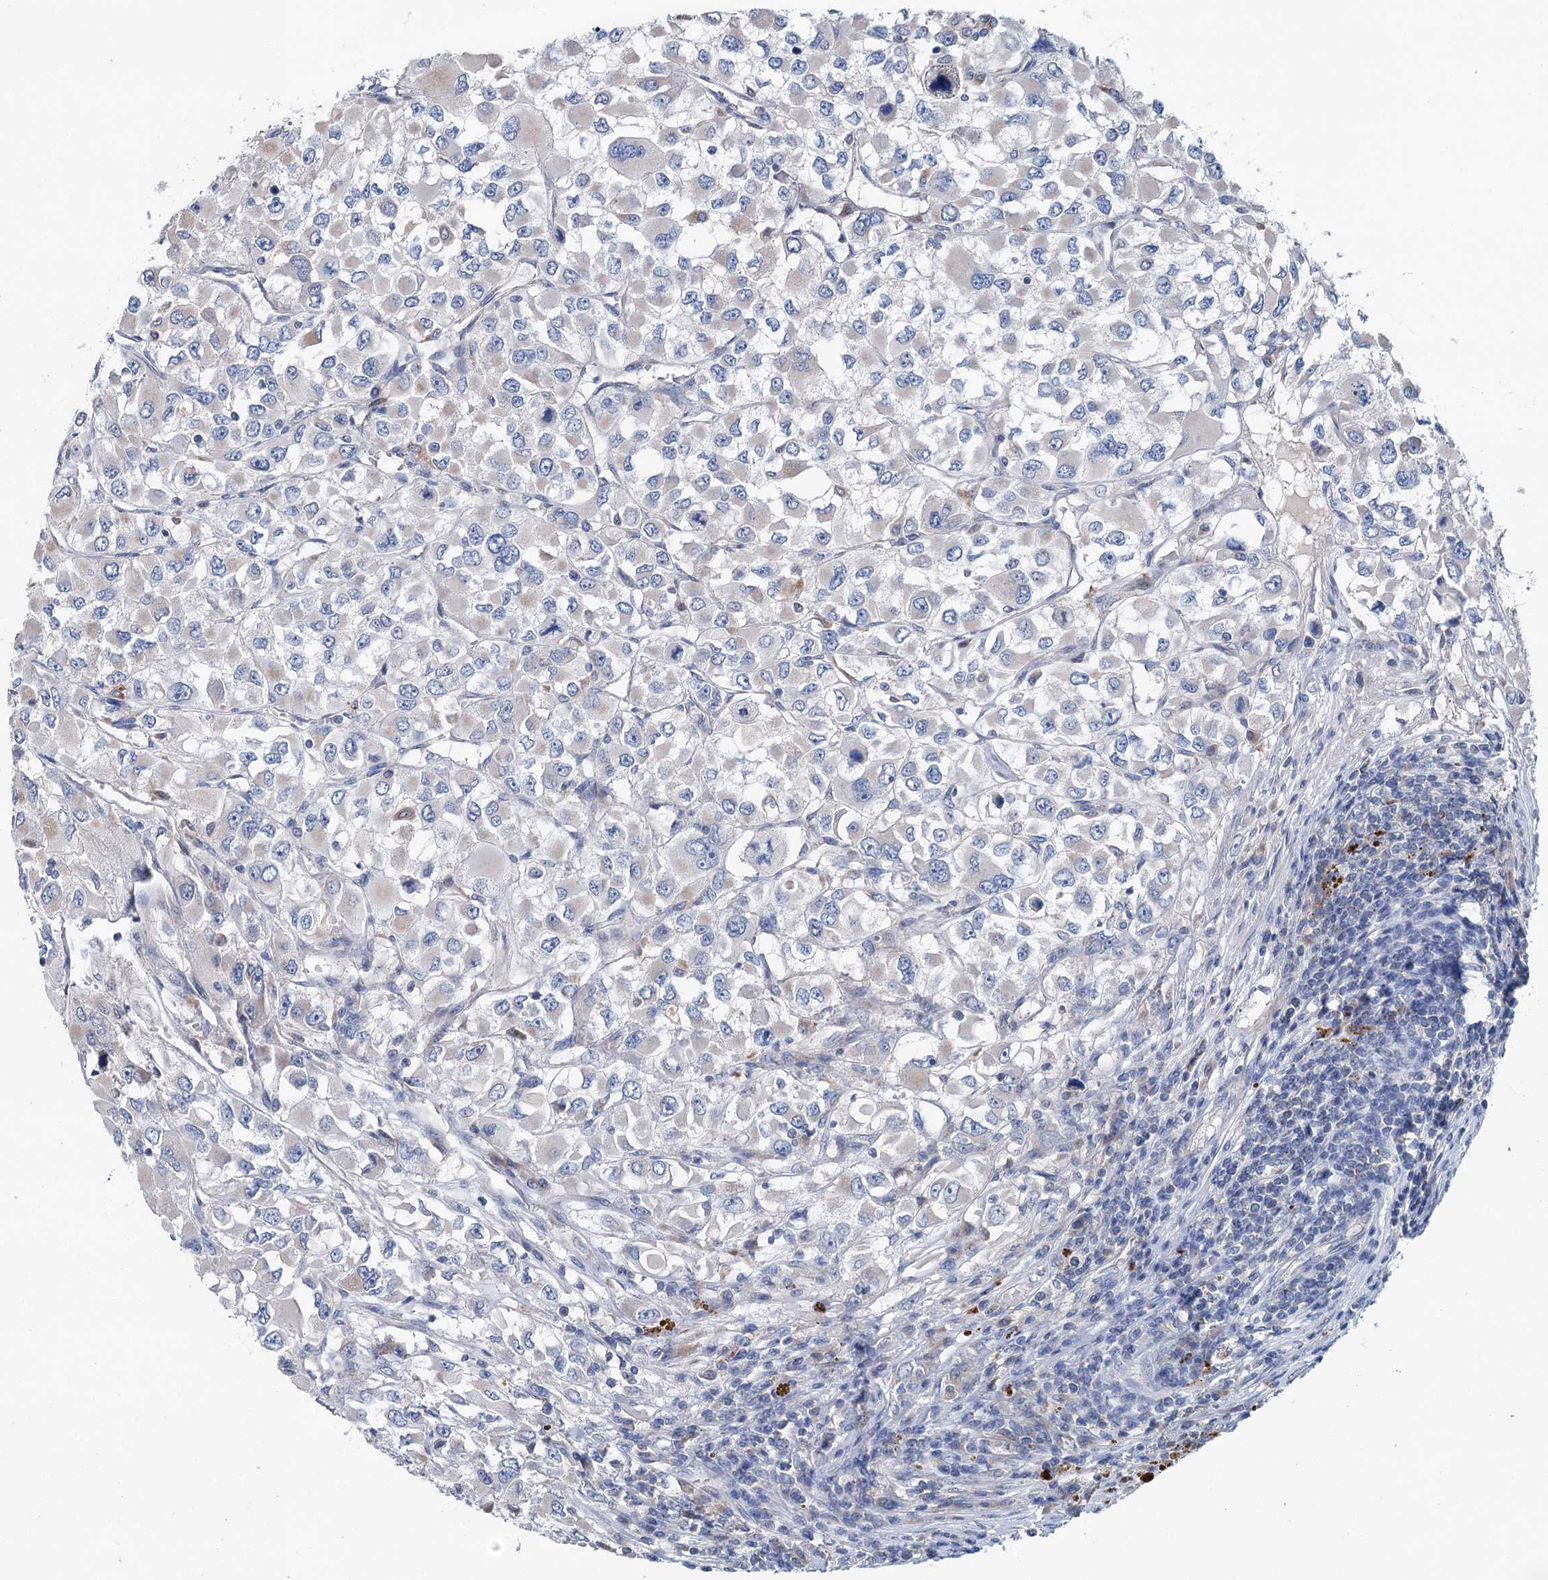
{"staining": {"intensity": "weak", "quantity": "<25%", "location": "cytoplasmic/membranous"}, "tissue": "renal cancer", "cell_type": "Tumor cells", "image_type": "cancer", "snomed": [{"axis": "morphology", "description": "Adenocarcinoma, NOS"}, {"axis": "topography", "description": "Kidney"}], "caption": "The histopathology image reveals no significant expression in tumor cells of renal cancer (adenocarcinoma). (Brightfield microscopy of DAB (3,3'-diaminobenzidine) IHC at high magnification).", "gene": "ANKRD16", "patient": {"sex": "female", "age": 52}}